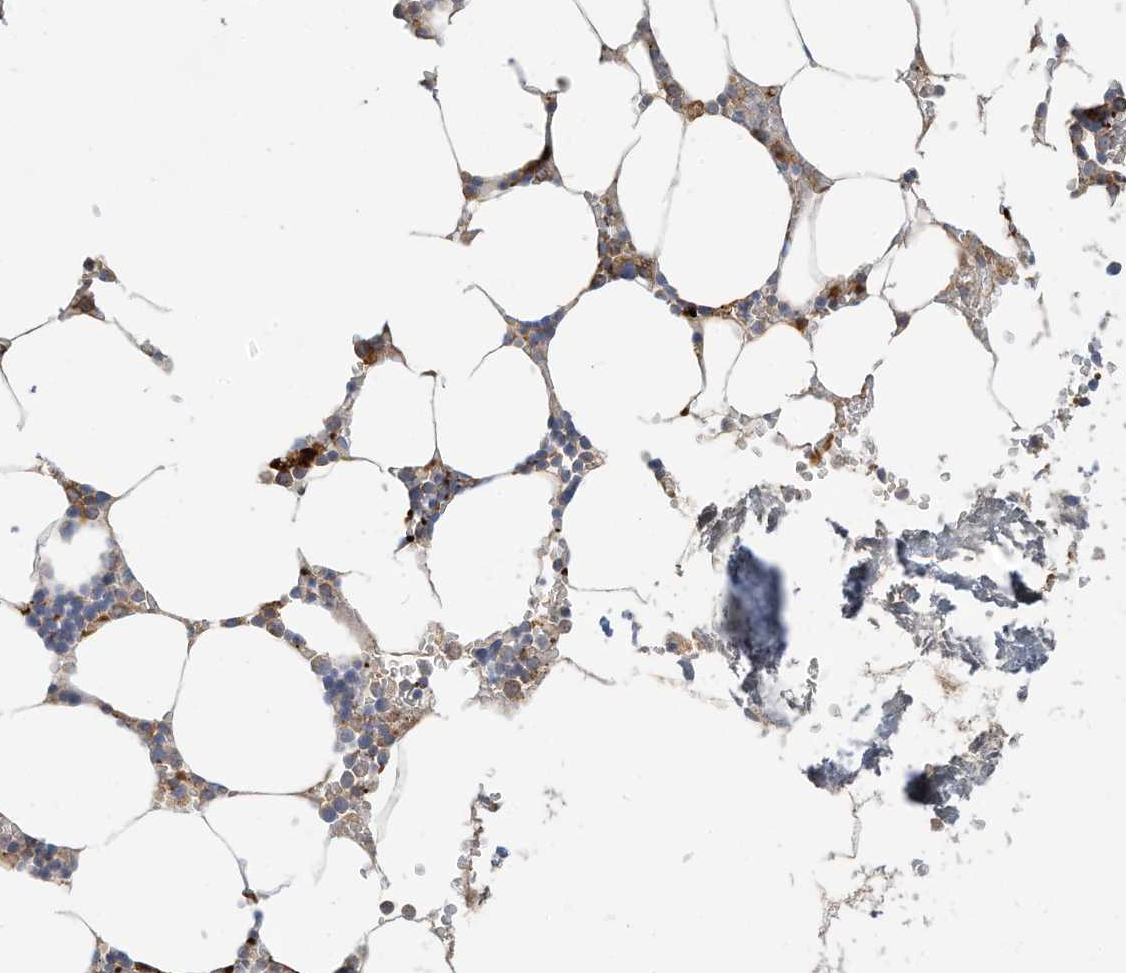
{"staining": {"intensity": "strong", "quantity": "<25%", "location": "cytoplasmic/membranous"}, "tissue": "bone marrow", "cell_type": "Hematopoietic cells", "image_type": "normal", "snomed": [{"axis": "morphology", "description": "Normal tissue, NOS"}, {"axis": "topography", "description": "Bone marrow"}], "caption": "Strong cytoplasmic/membranous expression for a protein is appreciated in about <25% of hematopoietic cells of unremarkable bone marrow using immunohistochemistry (IHC).", "gene": "RHOH", "patient": {"sex": "male", "age": 70}}